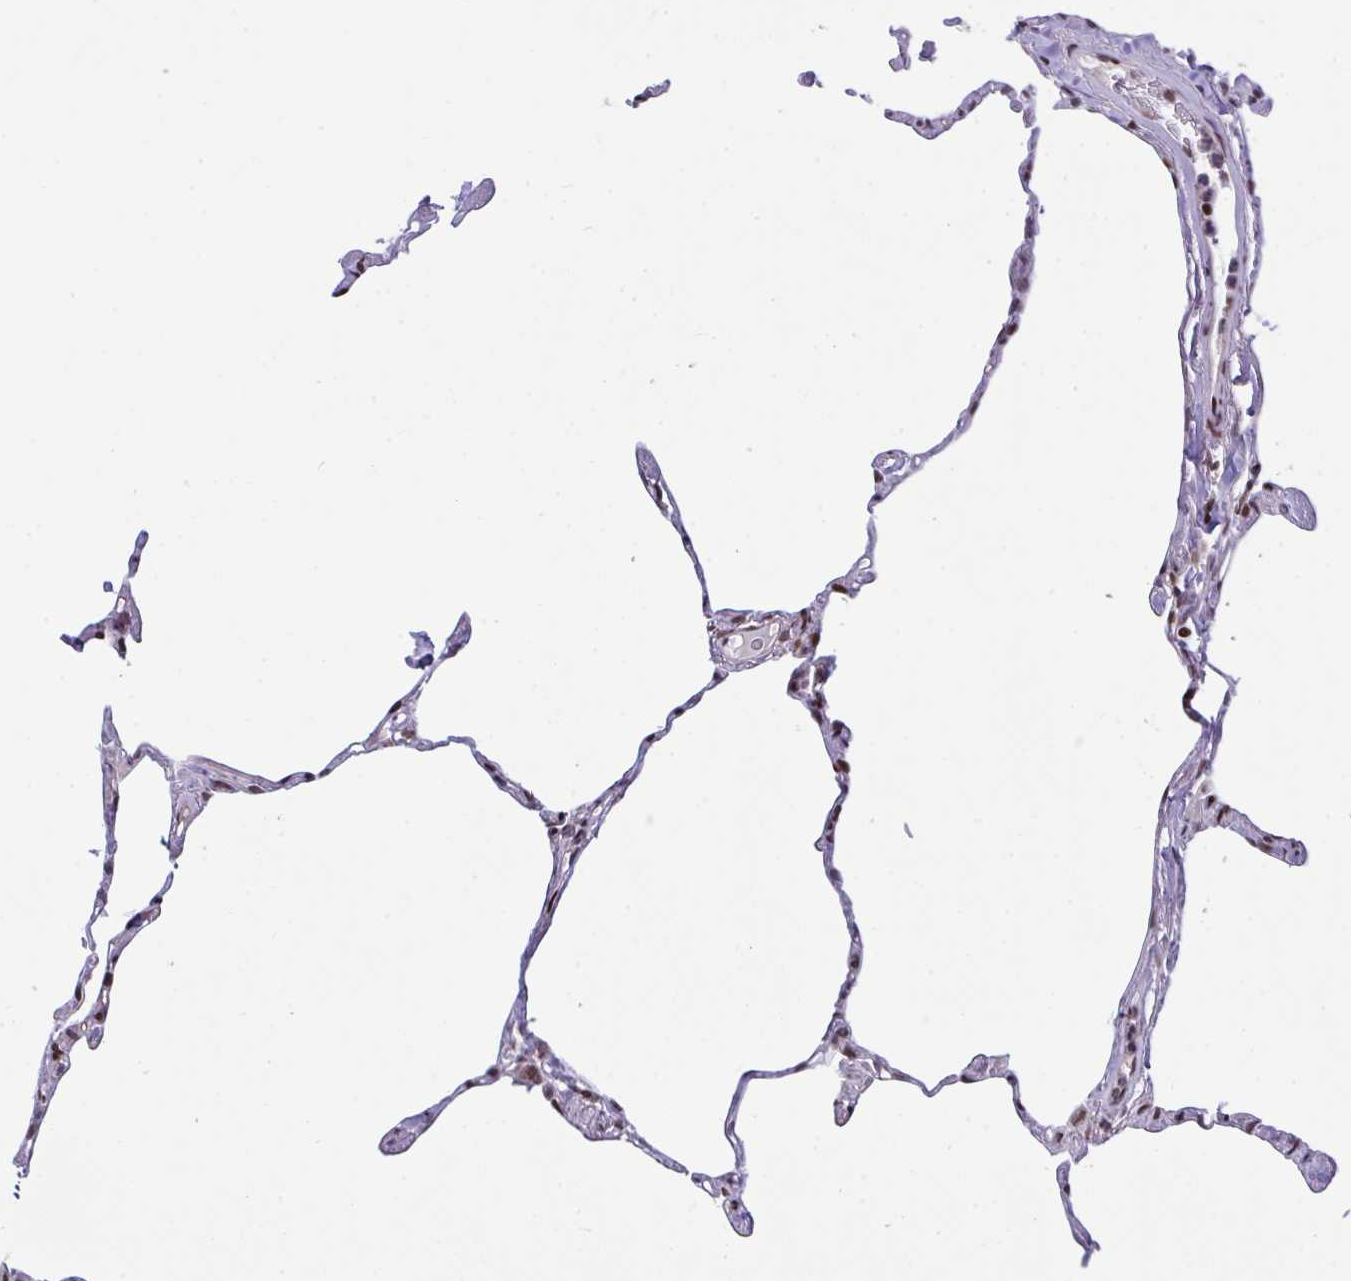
{"staining": {"intensity": "negative", "quantity": "none", "location": "none"}, "tissue": "lung", "cell_type": "Alveolar cells", "image_type": "normal", "snomed": [{"axis": "morphology", "description": "Normal tissue, NOS"}, {"axis": "topography", "description": "Lung"}], "caption": "This is an immunohistochemistry (IHC) micrograph of benign human lung. There is no staining in alveolar cells.", "gene": "ZFHX3", "patient": {"sex": "male", "age": 65}}